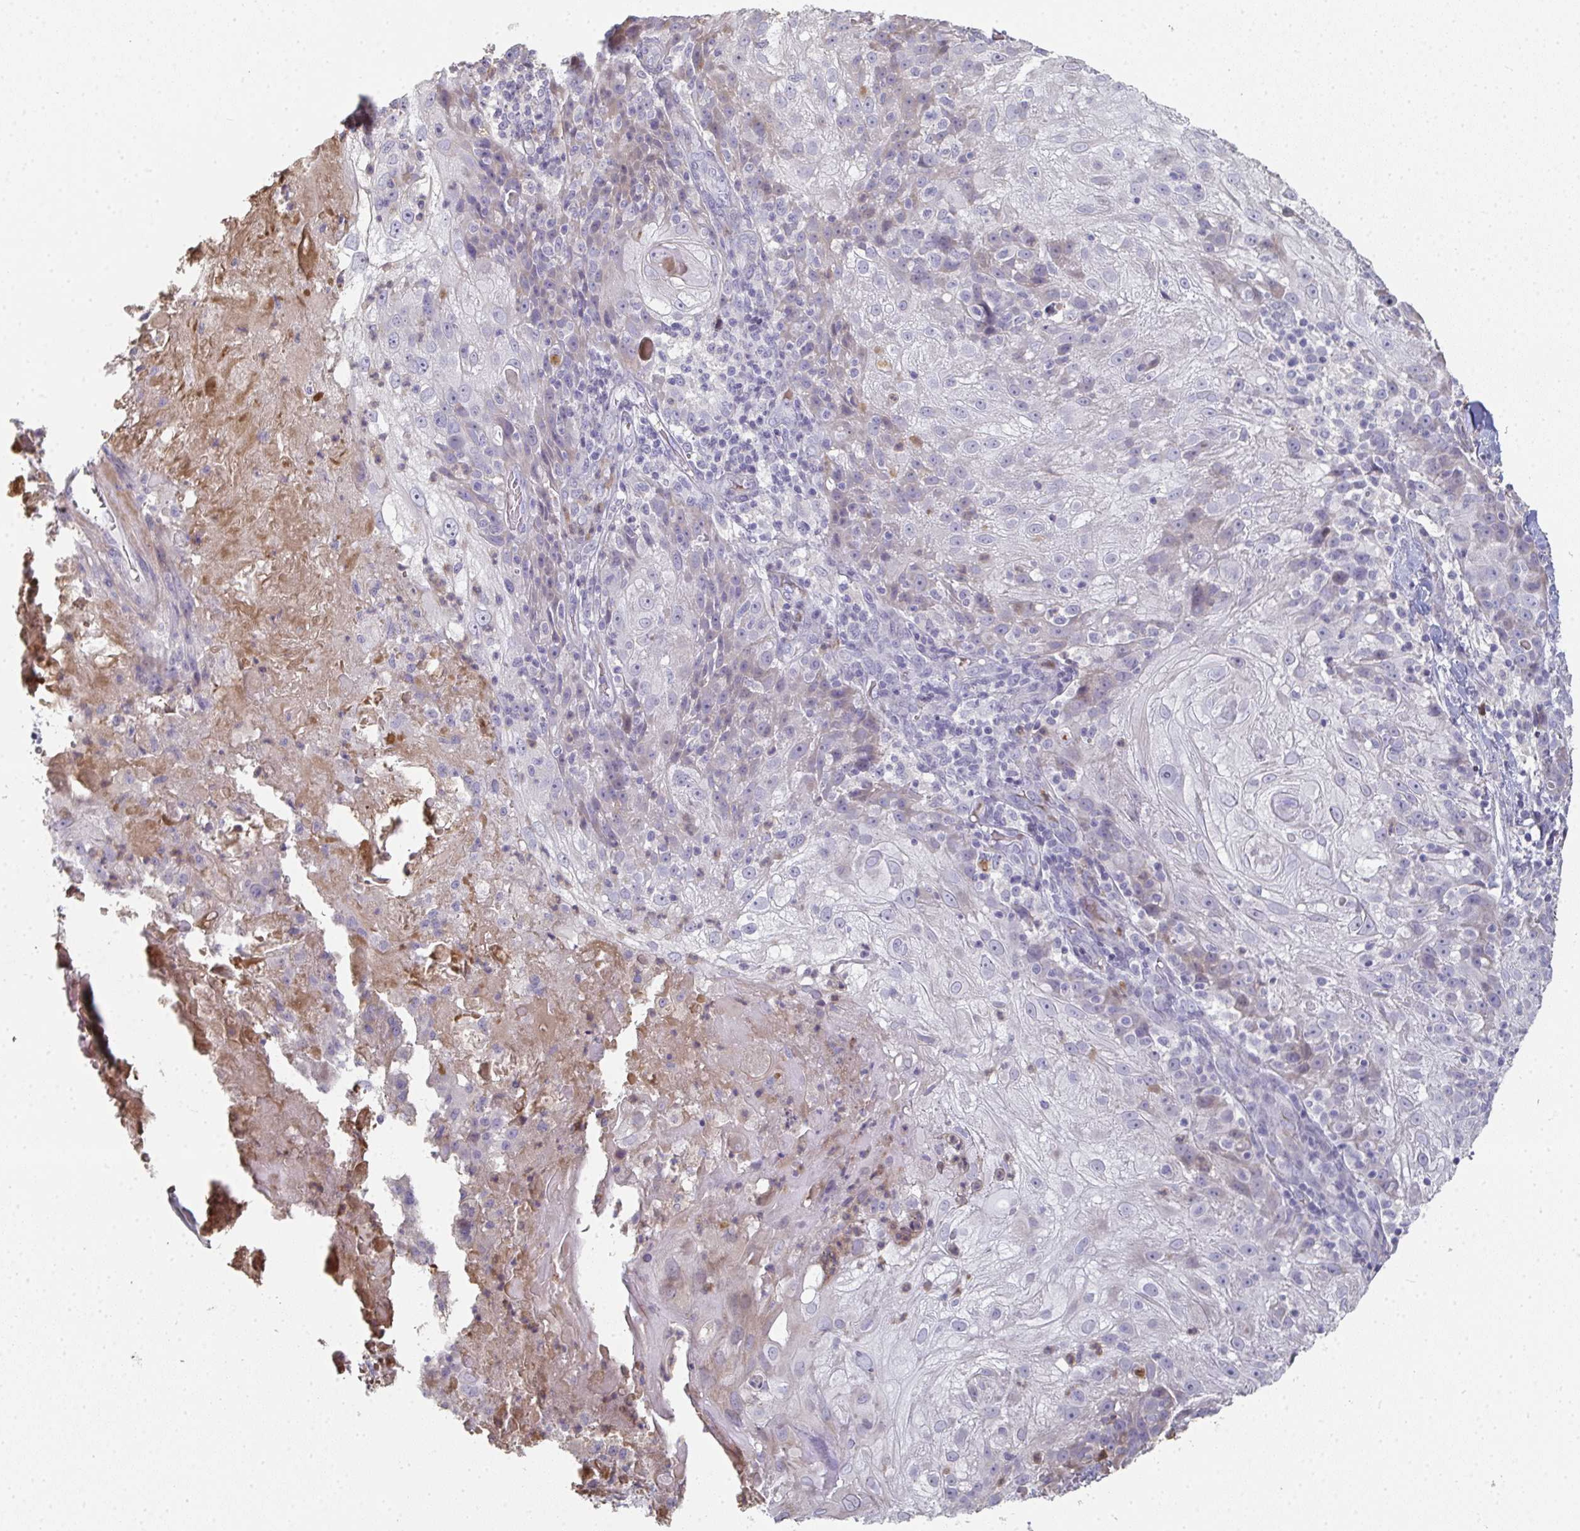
{"staining": {"intensity": "negative", "quantity": "none", "location": "none"}, "tissue": "skin cancer", "cell_type": "Tumor cells", "image_type": "cancer", "snomed": [{"axis": "morphology", "description": "Normal tissue, NOS"}, {"axis": "morphology", "description": "Squamous cell carcinoma, NOS"}, {"axis": "topography", "description": "Skin"}], "caption": "High power microscopy photomicrograph of an immunohistochemistry (IHC) micrograph of skin squamous cell carcinoma, revealing no significant positivity in tumor cells. Brightfield microscopy of IHC stained with DAB (brown) and hematoxylin (blue), captured at high magnification.", "gene": "A1CF", "patient": {"sex": "female", "age": 83}}